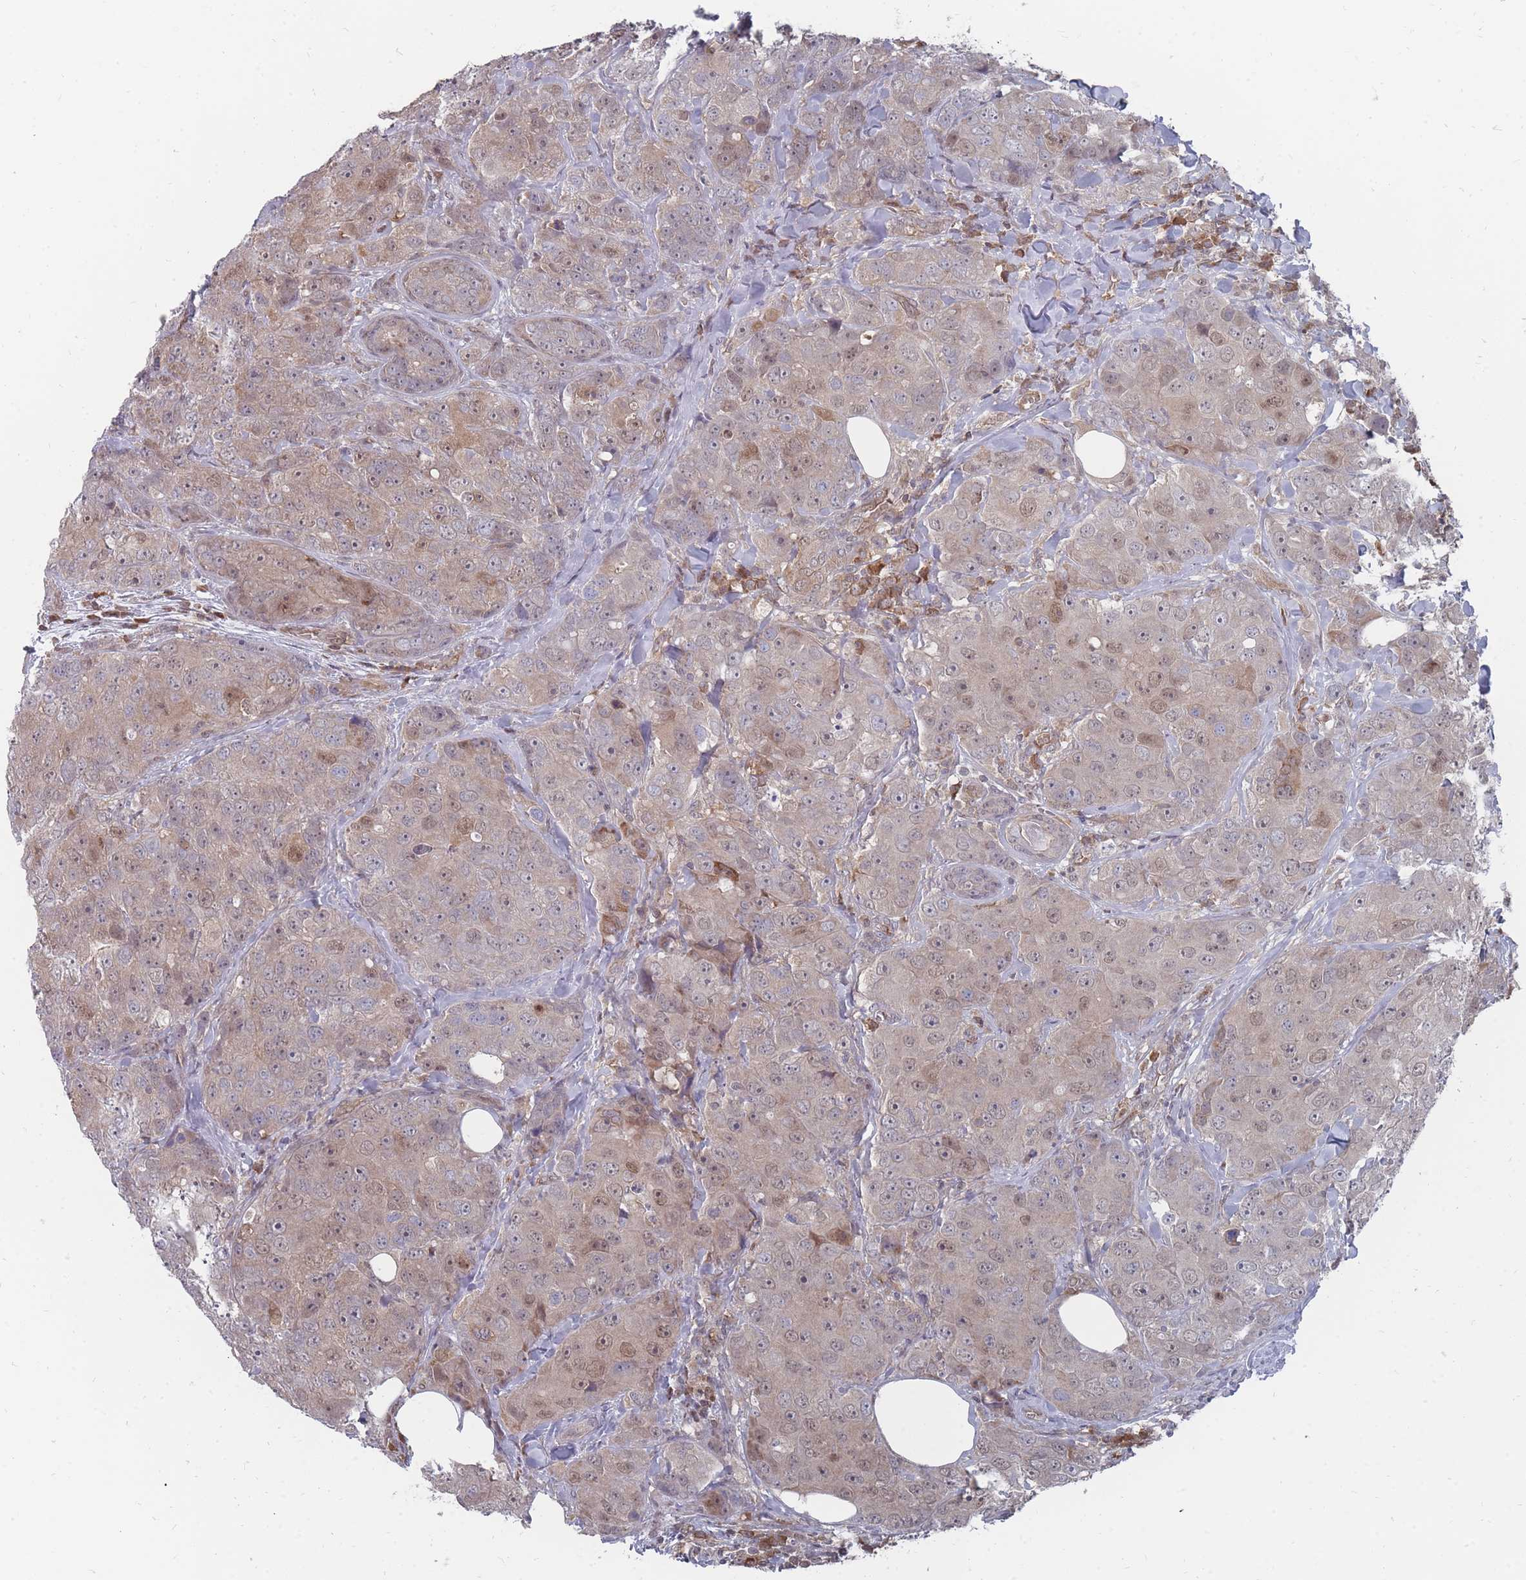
{"staining": {"intensity": "weak", "quantity": "25%-75%", "location": "nuclear"}, "tissue": "breast cancer", "cell_type": "Tumor cells", "image_type": "cancer", "snomed": [{"axis": "morphology", "description": "Duct carcinoma"}, {"axis": "topography", "description": "Breast"}], "caption": "This image exhibits immunohistochemistry (IHC) staining of human breast cancer (intraductal carcinoma), with low weak nuclear positivity in approximately 25%-75% of tumor cells.", "gene": "NKD1", "patient": {"sex": "female", "age": 43}}